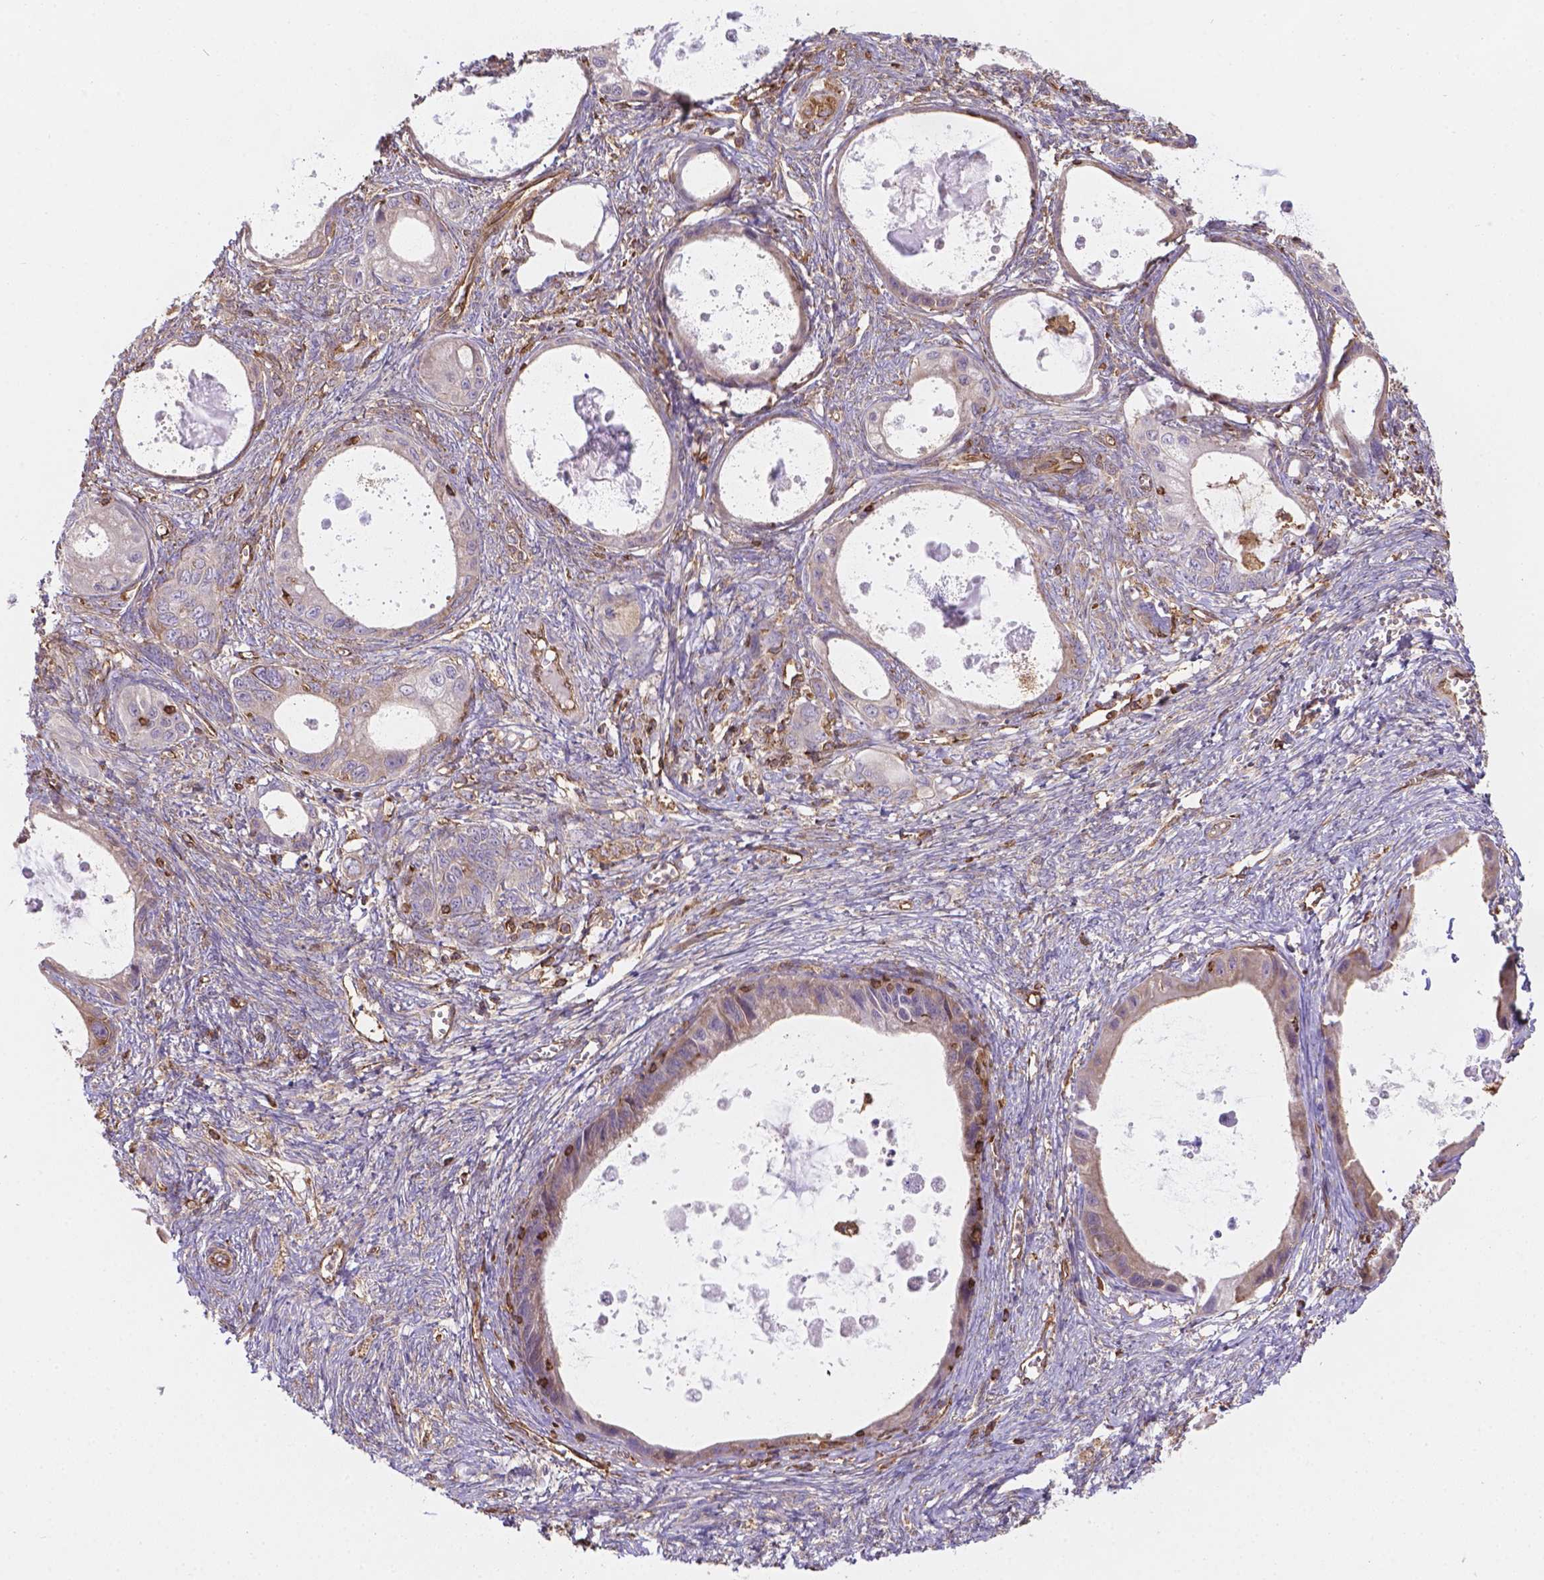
{"staining": {"intensity": "weak", "quantity": "<25%", "location": "cytoplasmic/membranous"}, "tissue": "ovarian cancer", "cell_type": "Tumor cells", "image_type": "cancer", "snomed": [{"axis": "morphology", "description": "Cystadenocarcinoma, mucinous, NOS"}, {"axis": "topography", "description": "Ovary"}], "caption": "DAB (3,3'-diaminobenzidine) immunohistochemical staining of human mucinous cystadenocarcinoma (ovarian) exhibits no significant staining in tumor cells.", "gene": "DMWD", "patient": {"sex": "female", "age": 64}}